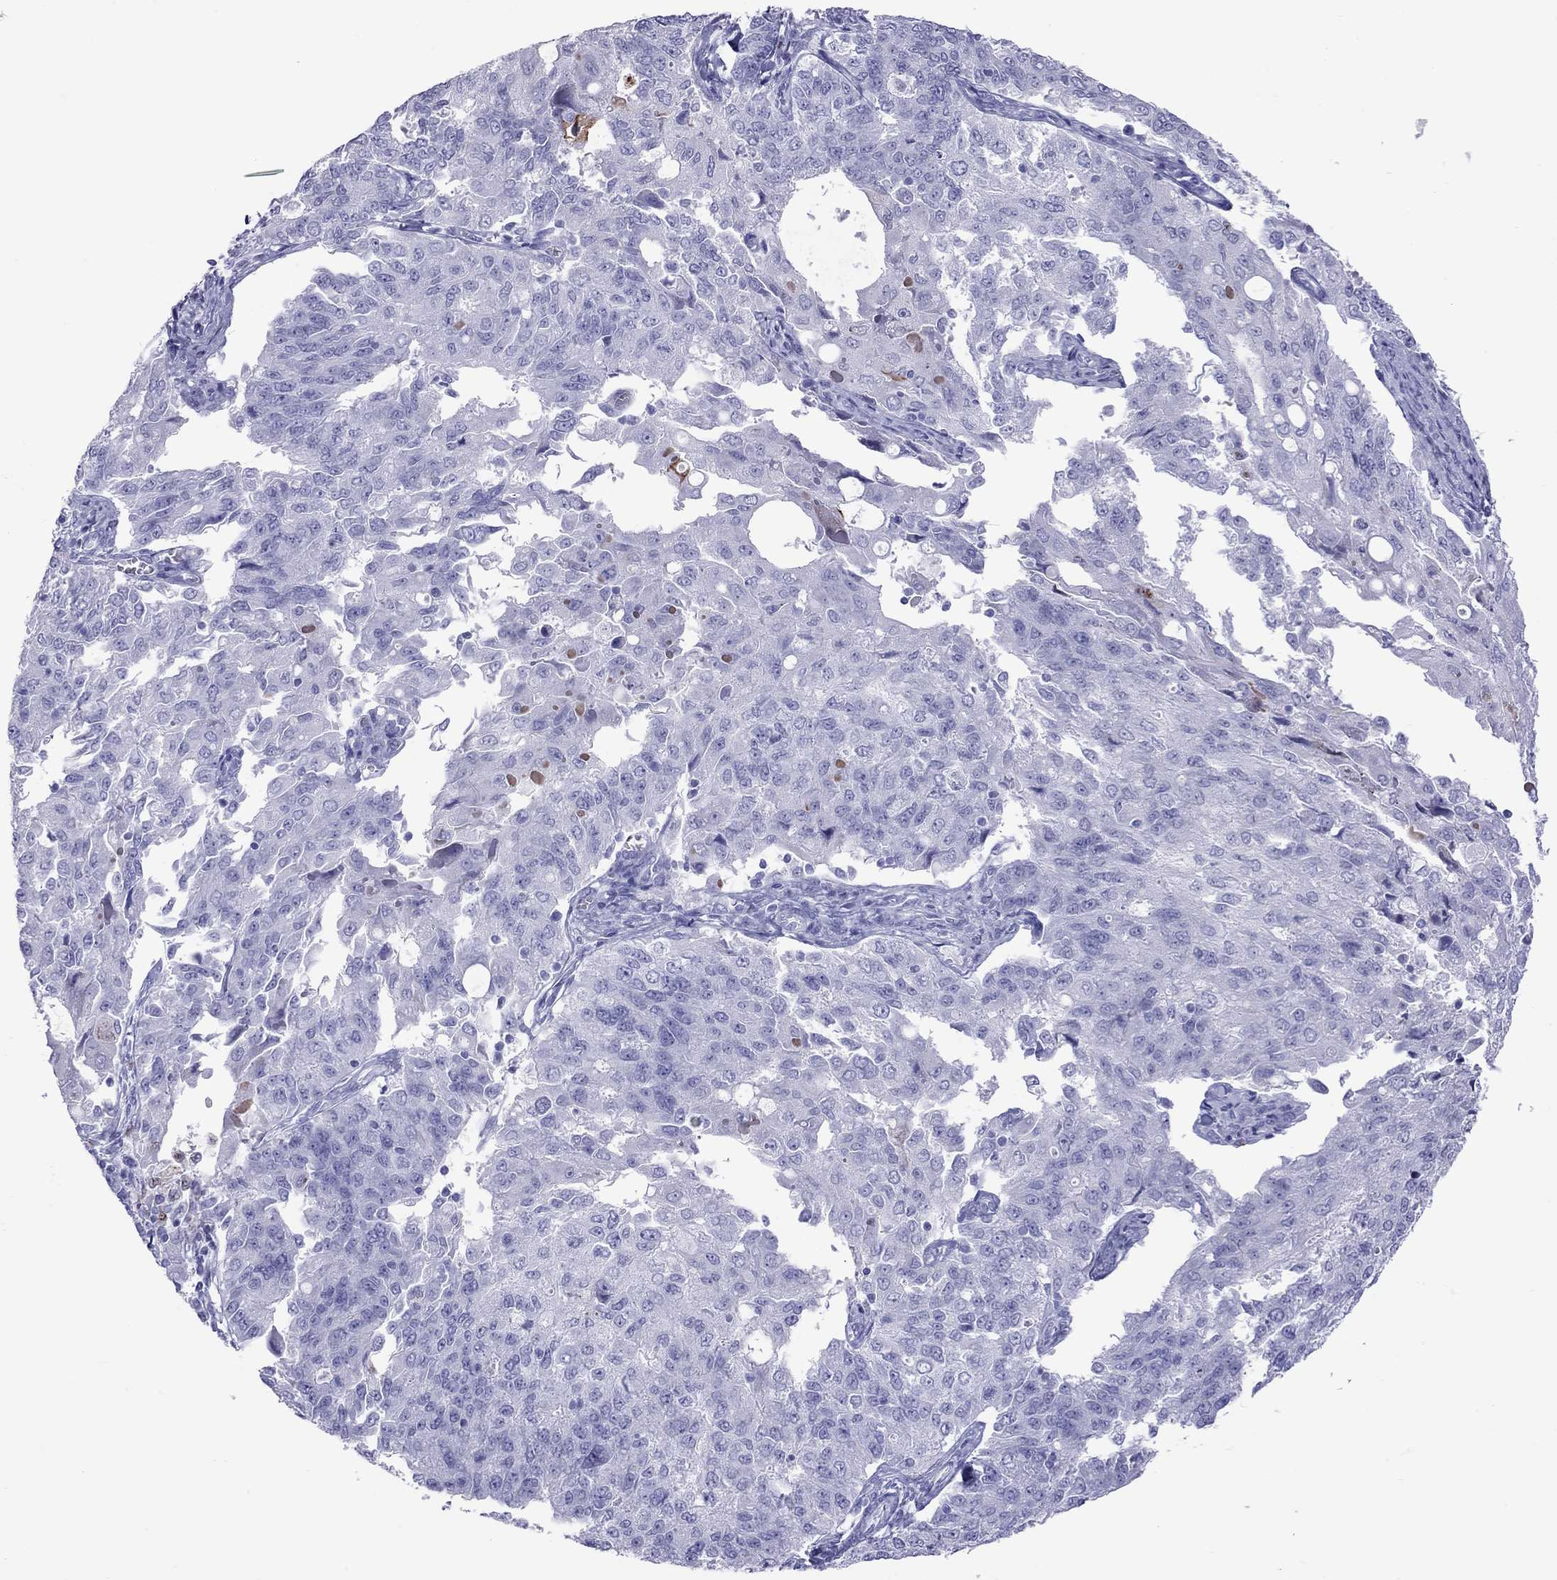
{"staining": {"intensity": "negative", "quantity": "none", "location": "none"}, "tissue": "endometrial cancer", "cell_type": "Tumor cells", "image_type": "cancer", "snomed": [{"axis": "morphology", "description": "Adenocarcinoma, NOS"}, {"axis": "topography", "description": "Endometrium"}], "caption": "DAB immunohistochemical staining of human adenocarcinoma (endometrial) displays no significant expression in tumor cells.", "gene": "SLAMF1", "patient": {"sex": "female", "age": 43}}